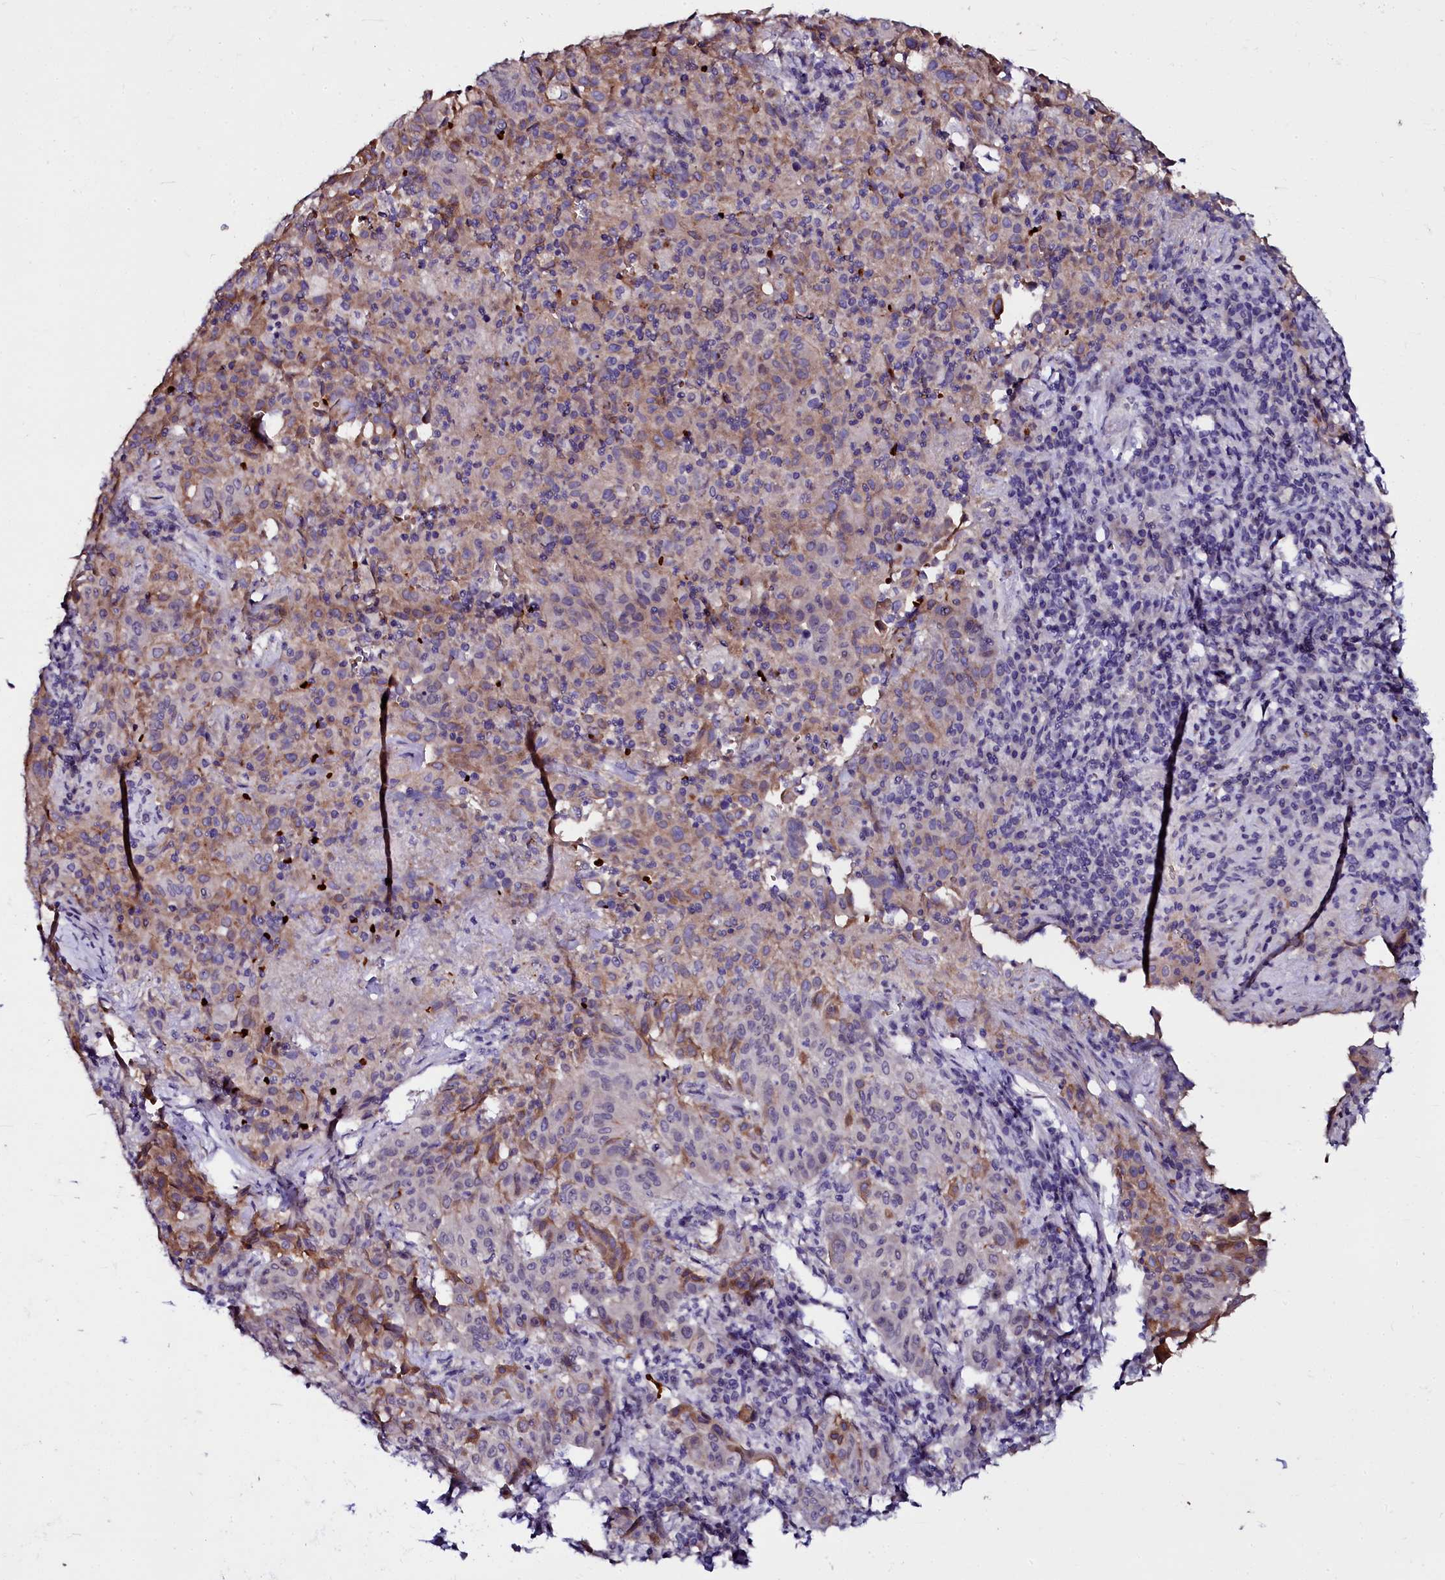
{"staining": {"intensity": "weak", "quantity": "25%-75%", "location": "cytoplasmic/membranous"}, "tissue": "pancreatic cancer", "cell_type": "Tumor cells", "image_type": "cancer", "snomed": [{"axis": "morphology", "description": "Adenocarcinoma, NOS"}, {"axis": "topography", "description": "Pancreas"}], "caption": "Weak cytoplasmic/membranous expression for a protein is appreciated in about 25%-75% of tumor cells of adenocarcinoma (pancreatic) using immunohistochemistry.", "gene": "CTDSPL2", "patient": {"sex": "male", "age": 51}}